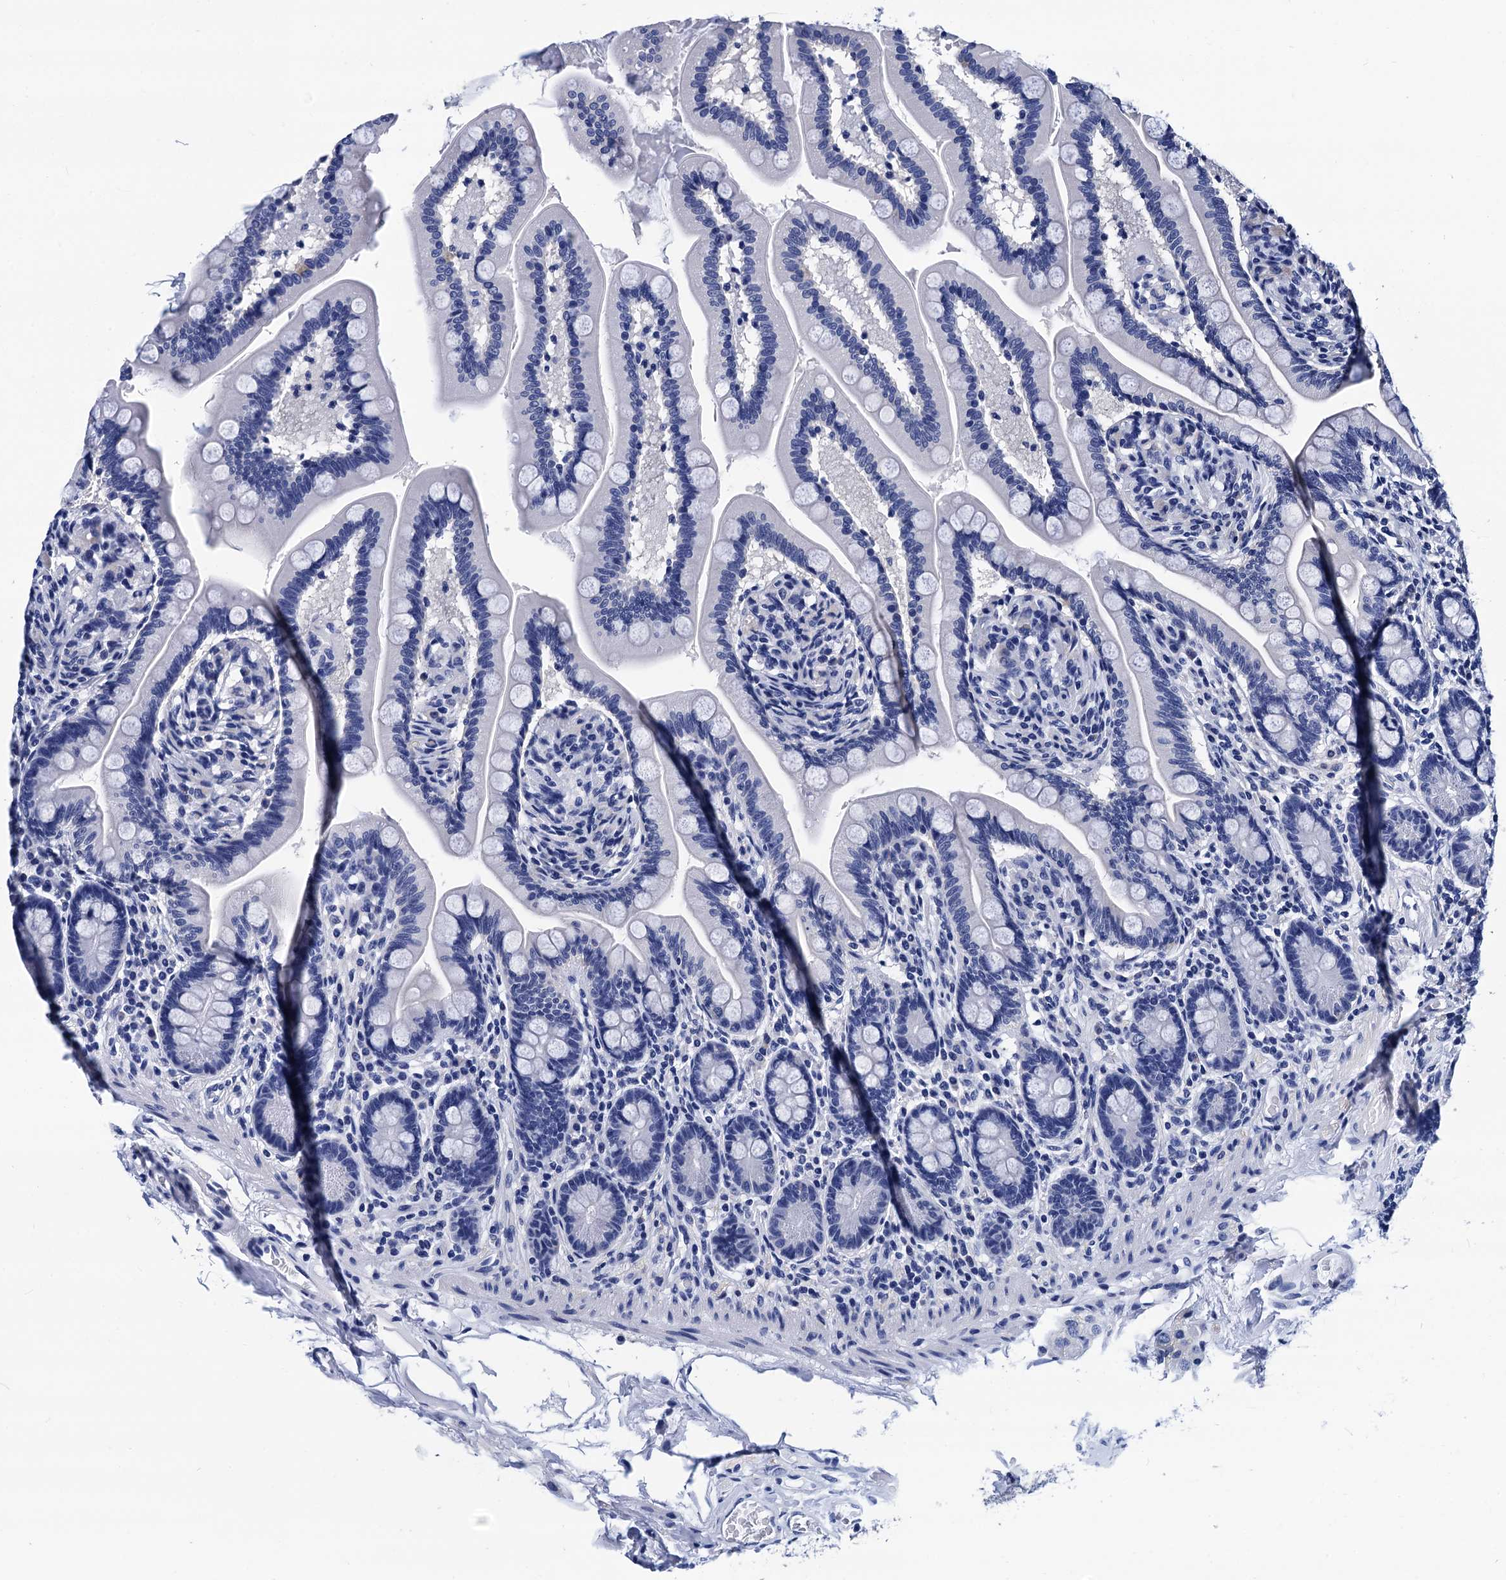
{"staining": {"intensity": "negative", "quantity": "none", "location": "none"}, "tissue": "small intestine", "cell_type": "Glandular cells", "image_type": "normal", "snomed": [{"axis": "morphology", "description": "Normal tissue, NOS"}, {"axis": "topography", "description": "Small intestine"}], "caption": "Protein analysis of benign small intestine shows no significant expression in glandular cells. (DAB (3,3'-diaminobenzidine) IHC visualized using brightfield microscopy, high magnification).", "gene": "MYBPC3", "patient": {"sex": "female", "age": 64}}